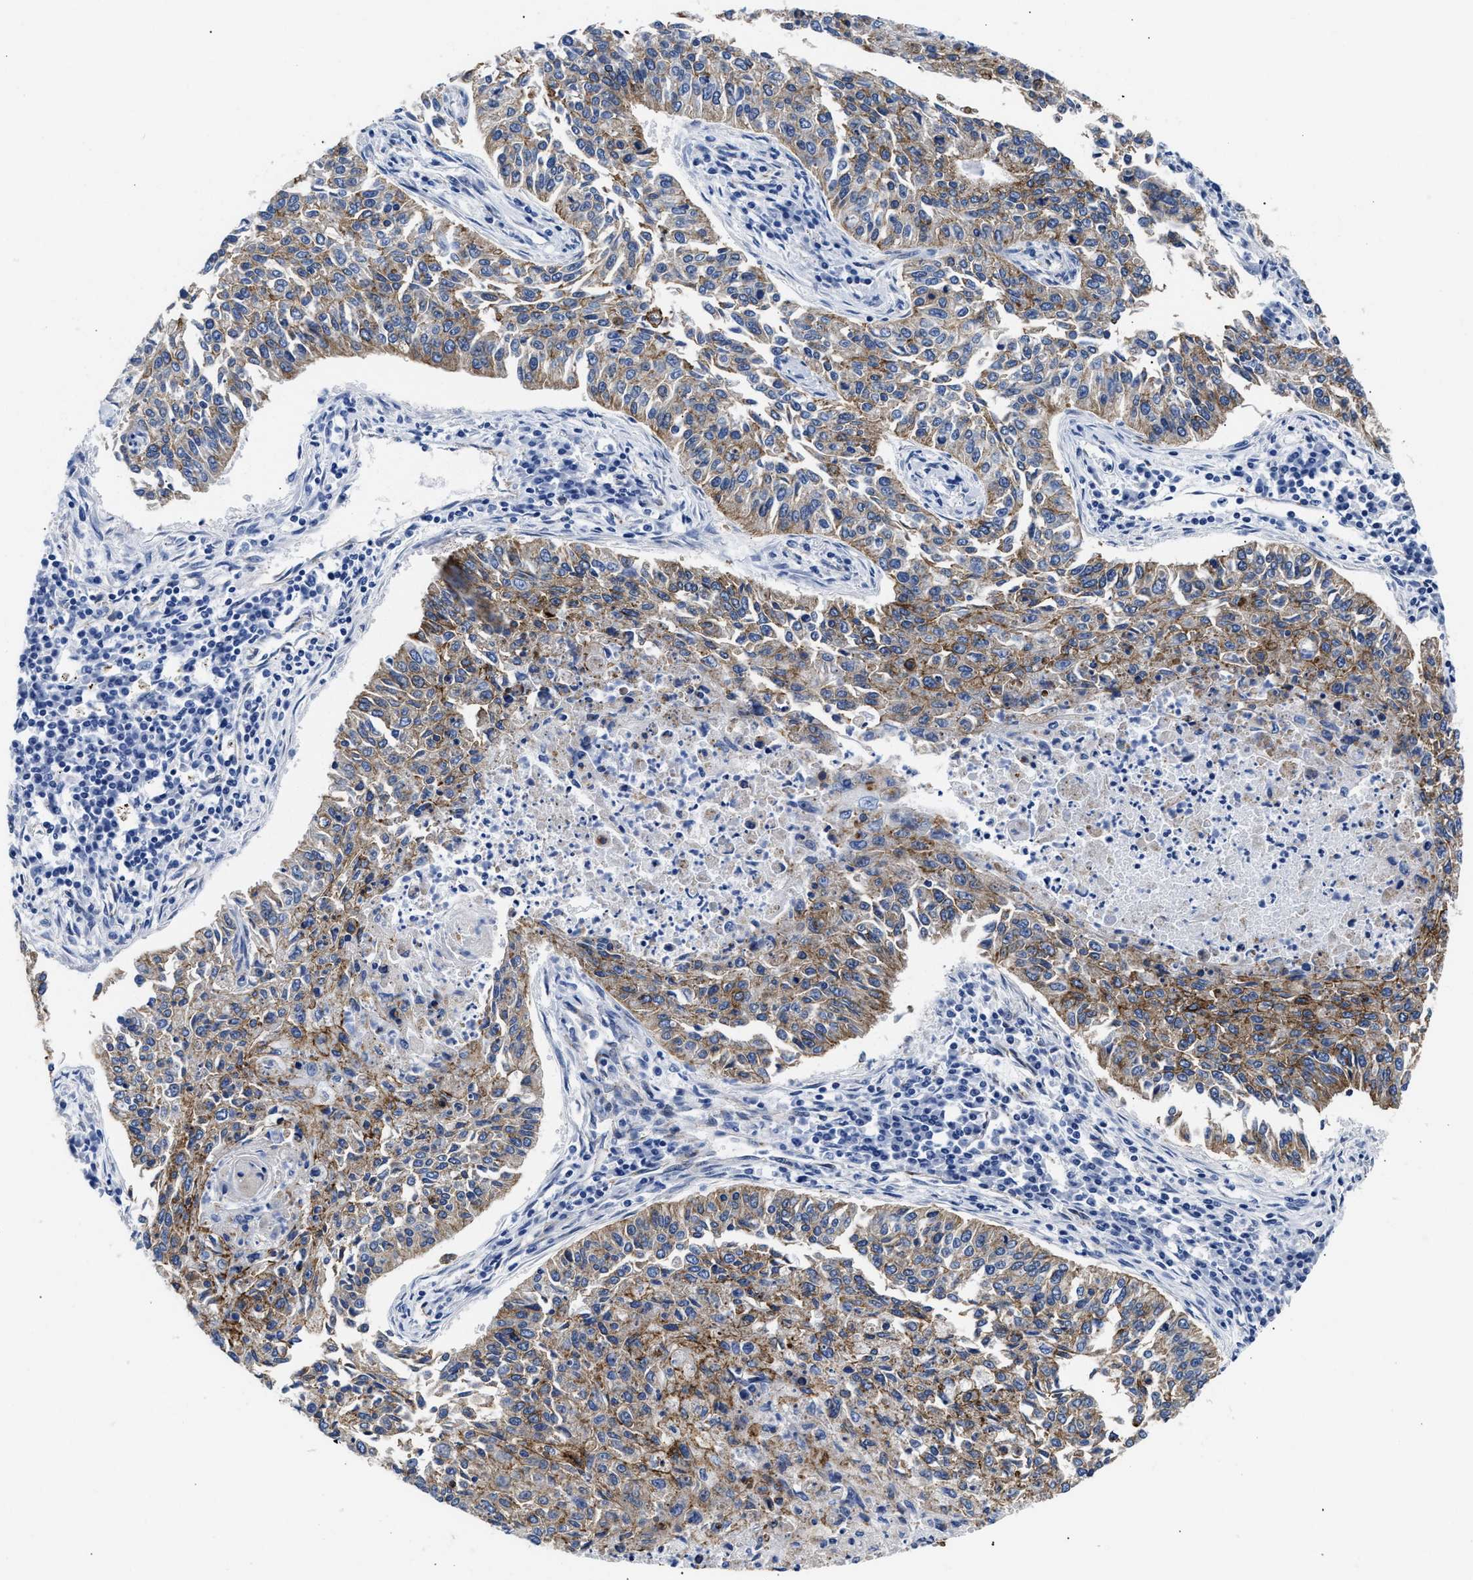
{"staining": {"intensity": "moderate", "quantity": ">75%", "location": "cytoplasmic/membranous"}, "tissue": "lung cancer", "cell_type": "Tumor cells", "image_type": "cancer", "snomed": [{"axis": "morphology", "description": "Normal tissue, NOS"}, {"axis": "morphology", "description": "Squamous cell carcinoma, NOS"}, {"axis": "topography", "description": "Cartilage tissue"}, {"axis": "topography", "description": "Bronchus"}, {"axis": "topography", "description": "Lung"}], "caption": "Brown immunohistochemical staining in human lung cancer demonstrates moderate cytoplasmic/membranous staining in approximately >75% of tumor cells.", "gene": "TRIM29", "patient": {"sex": "female", "age": 49}}